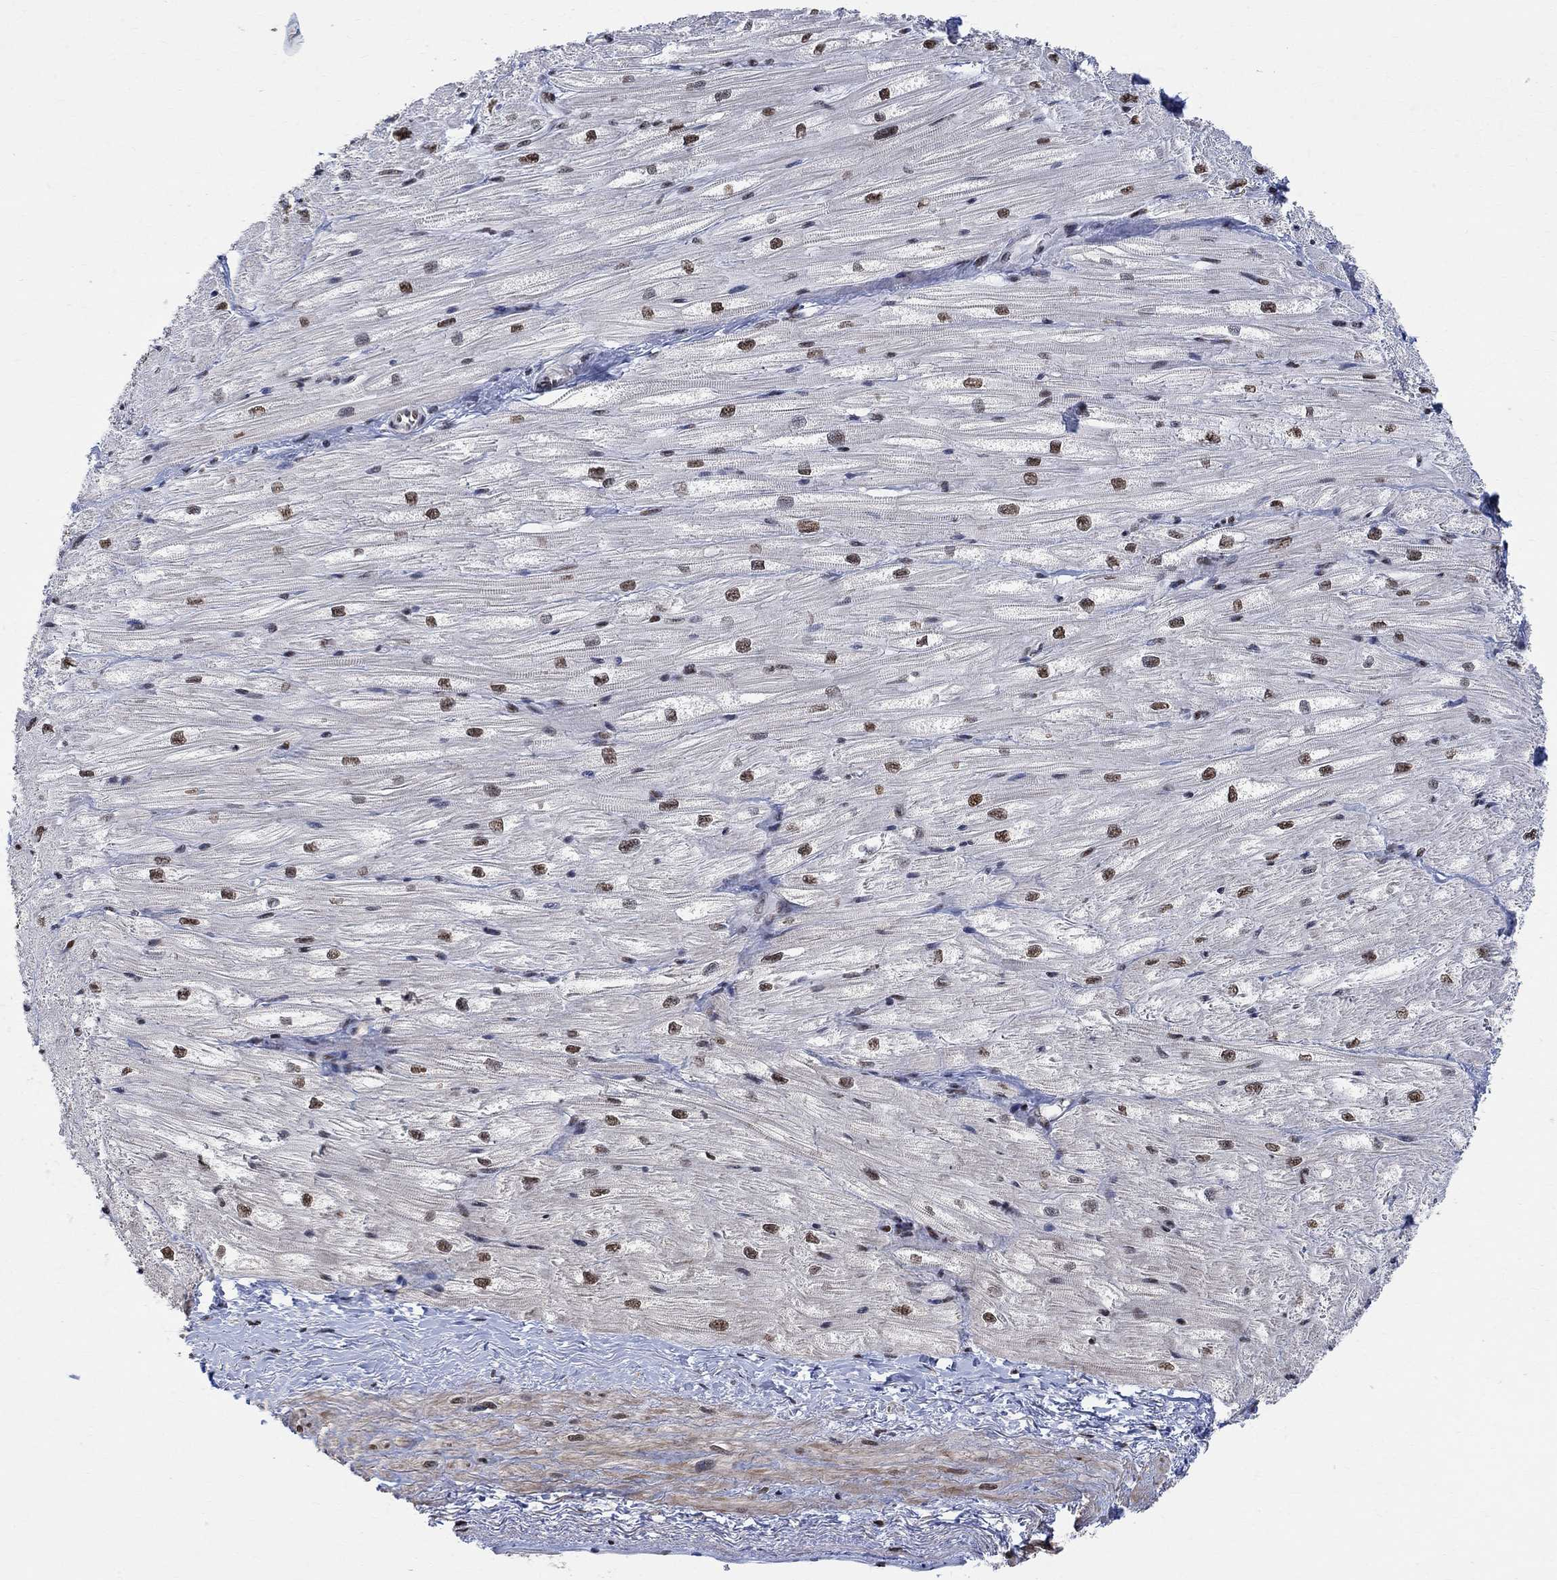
{"staining": {"intensity": "moderate", "quantity": "25%-75%", "location": "nuclear"}, "tissue": "heart muscle", "cell_type": "Cardiomyocytes", "image_type": "normal", "snomed": [{"axis": "morphology", "description": "Normal tissue, NOS"}, {"axis": "topography", "description": "Heart"}], "caption": "Protein staining of unremarkable heart muscle shows moderate nuclear staining in approximately 25%-75% of cardiomyocytes.", "gene": "E4F1", "patient": {"sex": "male", "age": 57}}